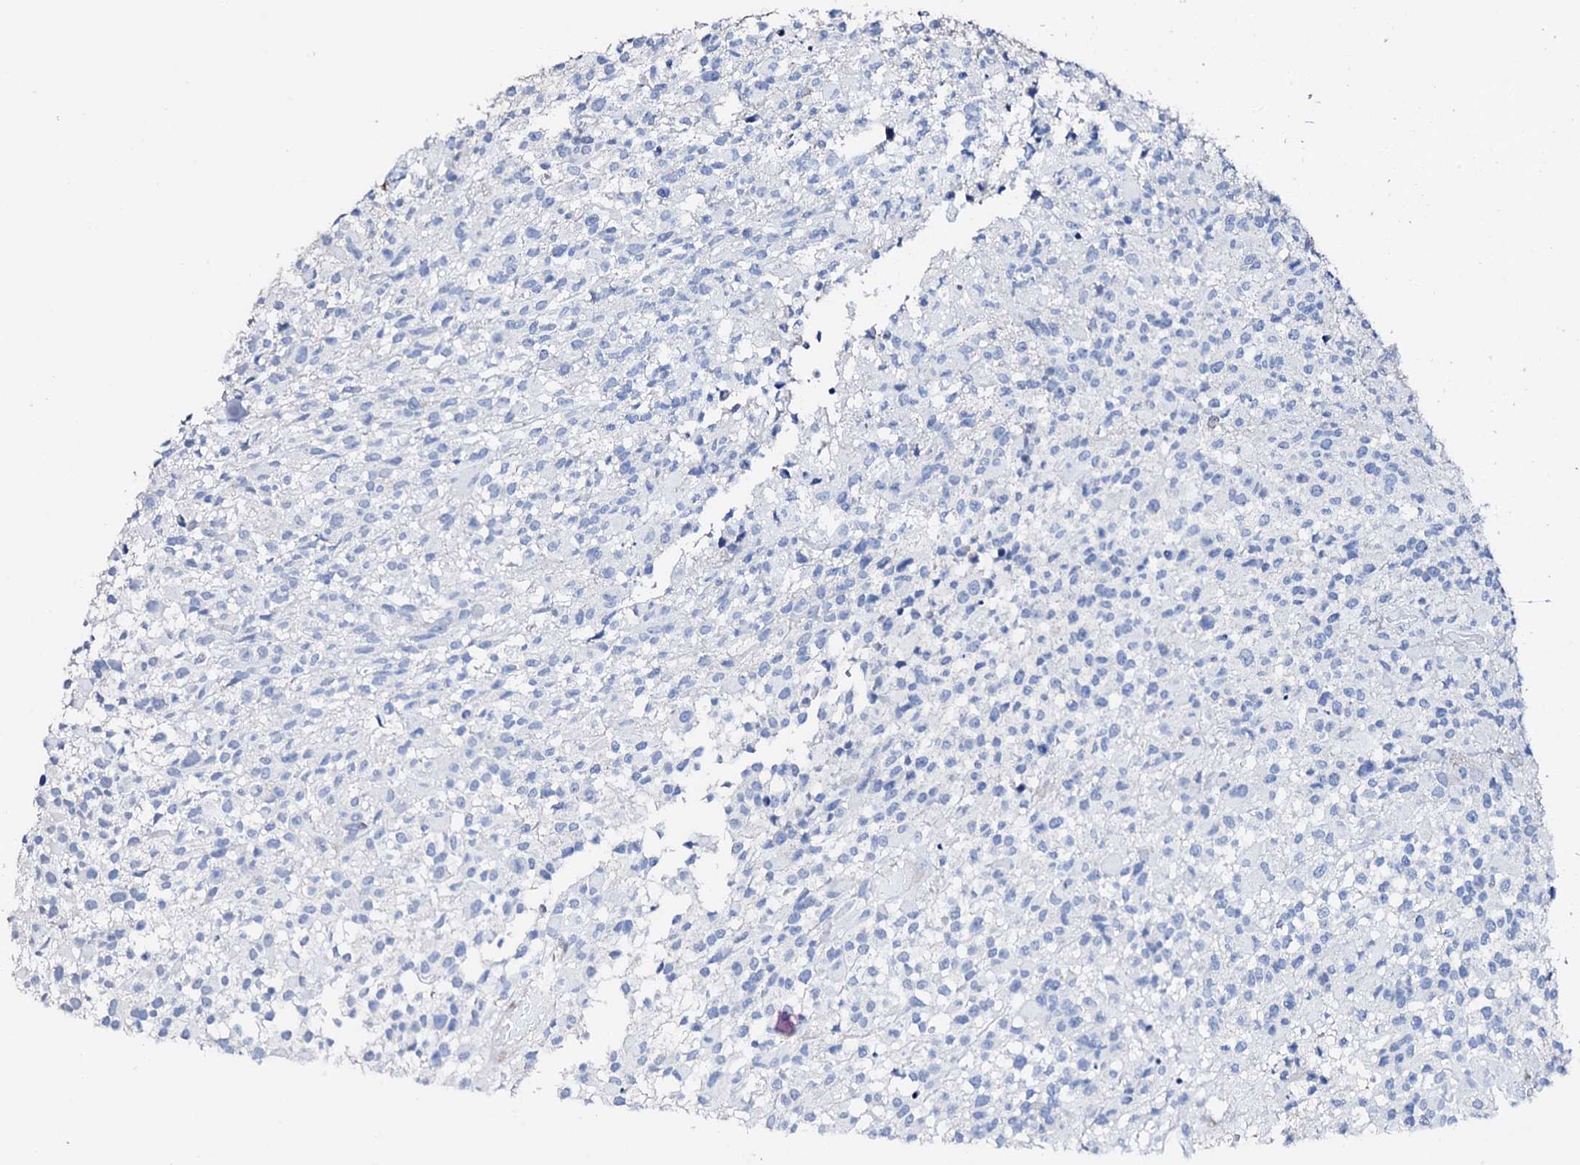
{"staining": {"intensity": "negative", "quantity": "none", "location": "none"}, "tissue": "glioma", "cell_type": "Tumor cells", "image_type": "cancer", "snomed": [{"axis": "morphology", "description": "Glioma, malignant, High grade"}, {"axis": "morphology", "description": "Glioblastoma, NOS"}, {"axis": "topography", "description": "Brain"}], "caption": "DAB (3,3'-diaminobenzidine) immunohistochemical staining of human glioblastoma displays no significant positivity in tumor cells.", "gene": "NRIP2", "patient": {"sex": "male", "age": 60}}